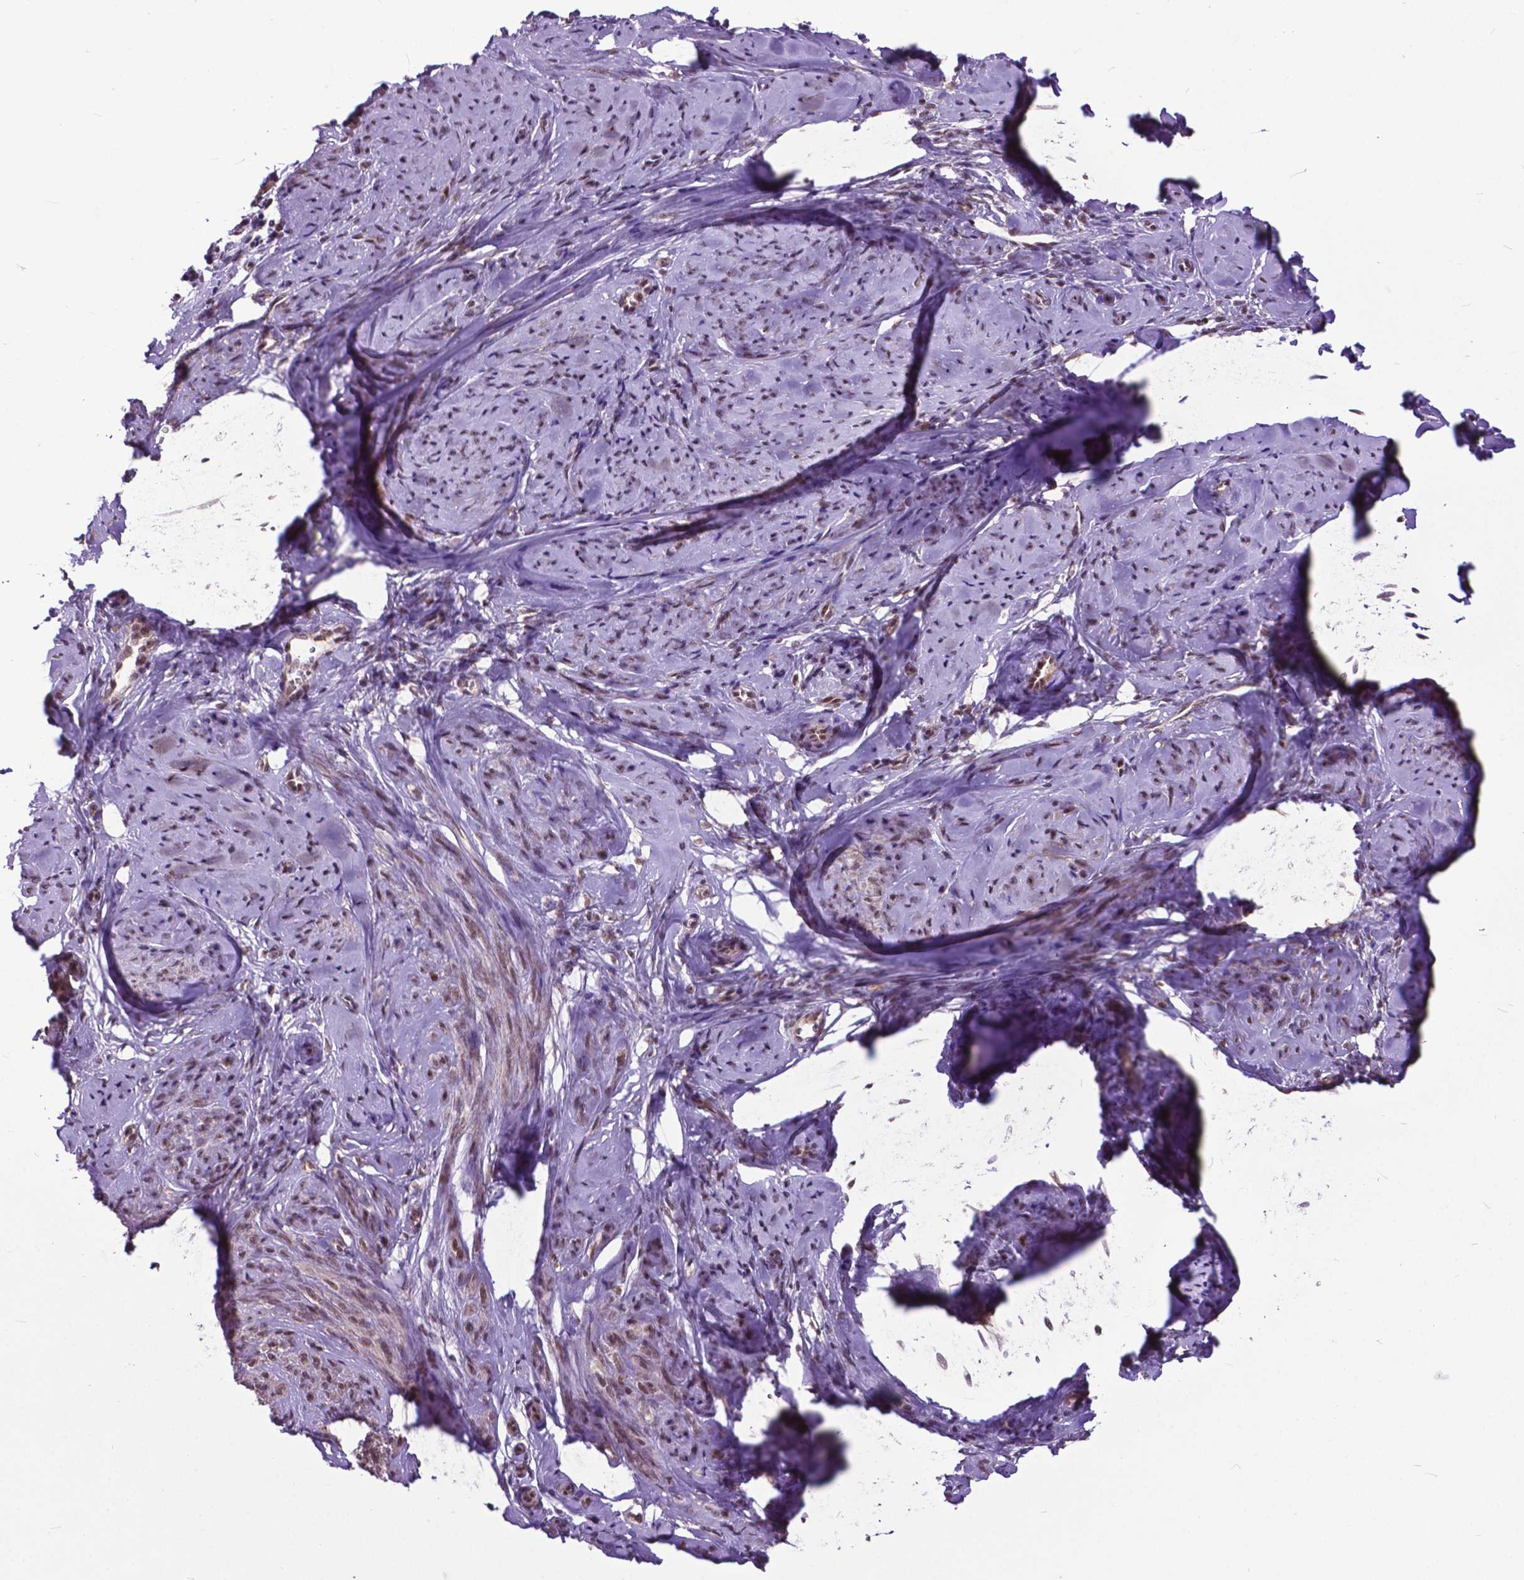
{"staining": {"intensity": "moderate", "quantity": ">75%", "location": "nuclear"}, "tissue": "smooth muscle", "cell_type": "Smooth muscle cells", "image_type": "normal", "snomed": [{"axis": "morphology", "description": "Normal tissue, NOS"}, {"axis": "topography", "description": "Smooth muscle"}], "caption": "IHC micrograph of benign smooth muscle: human smooth muscle stained using immunohistochemistry (IHC) reveals medium levels of moderate protein expression localized specifically in the nuclear of smooth muscle cells, appearing as a nuclear brown color.", "gene": "FAF1", "patient": {"sex": "female", "age": 48}}